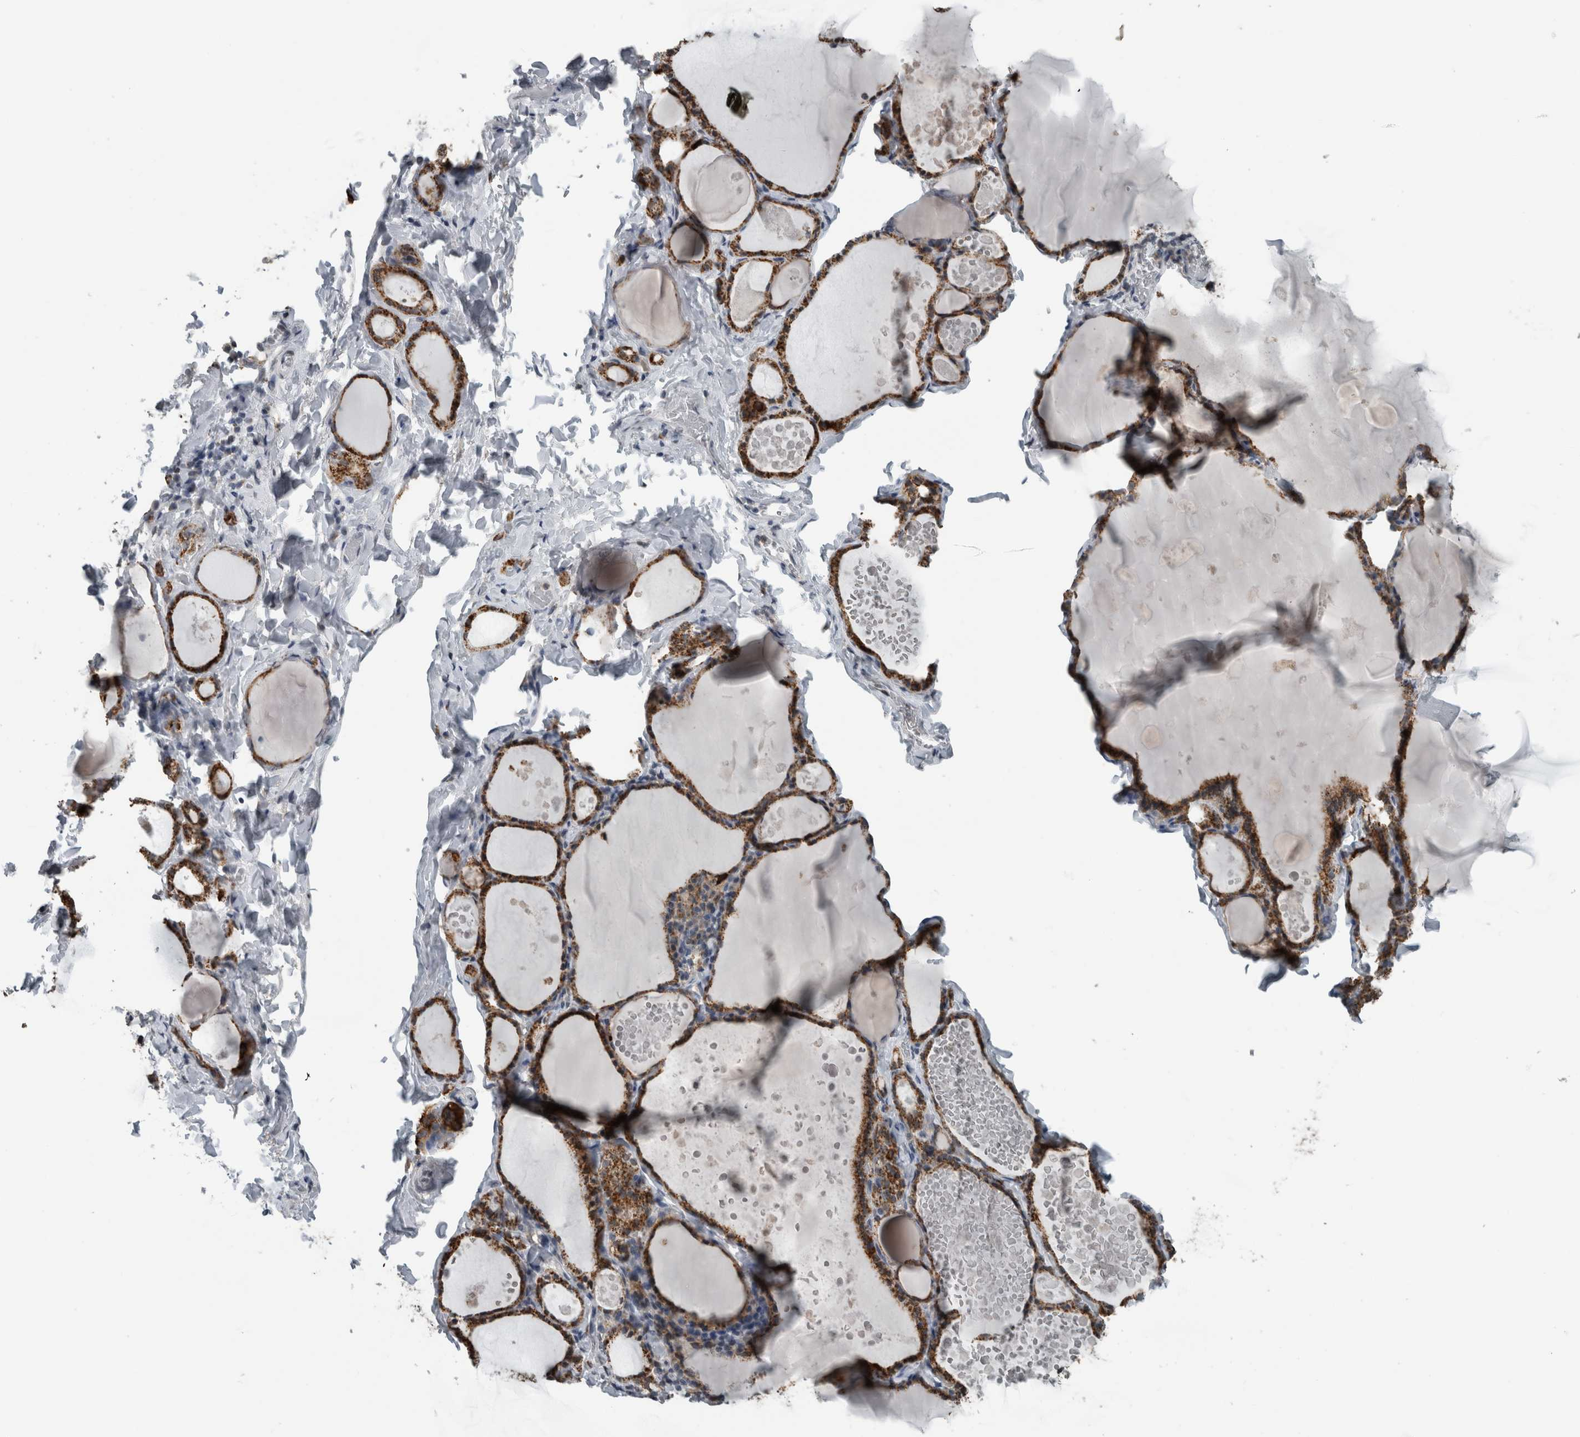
{"staining": {"intensity": "strong", "quantity": ">75%", "location": "cytoplasmic/membranous"}, "tissue": "thyroid gland", "cell_type": "Glandular cells", "image_type": "normal", "snomed": [{"axis": "morphology", "description": "Normal tissue, NOS"}, {"axis": "topography", "description": "Thyroid gland"}], "caption": "This photomicrograph exhibits immunohistochemistry (IHC) staining of normal thyroid gland, with high strong cytoplasmic/membranous positivity in about >75% of glandular cells.", "gene": "ACSF2", "patient": {"sex": "male", "age": 56}}